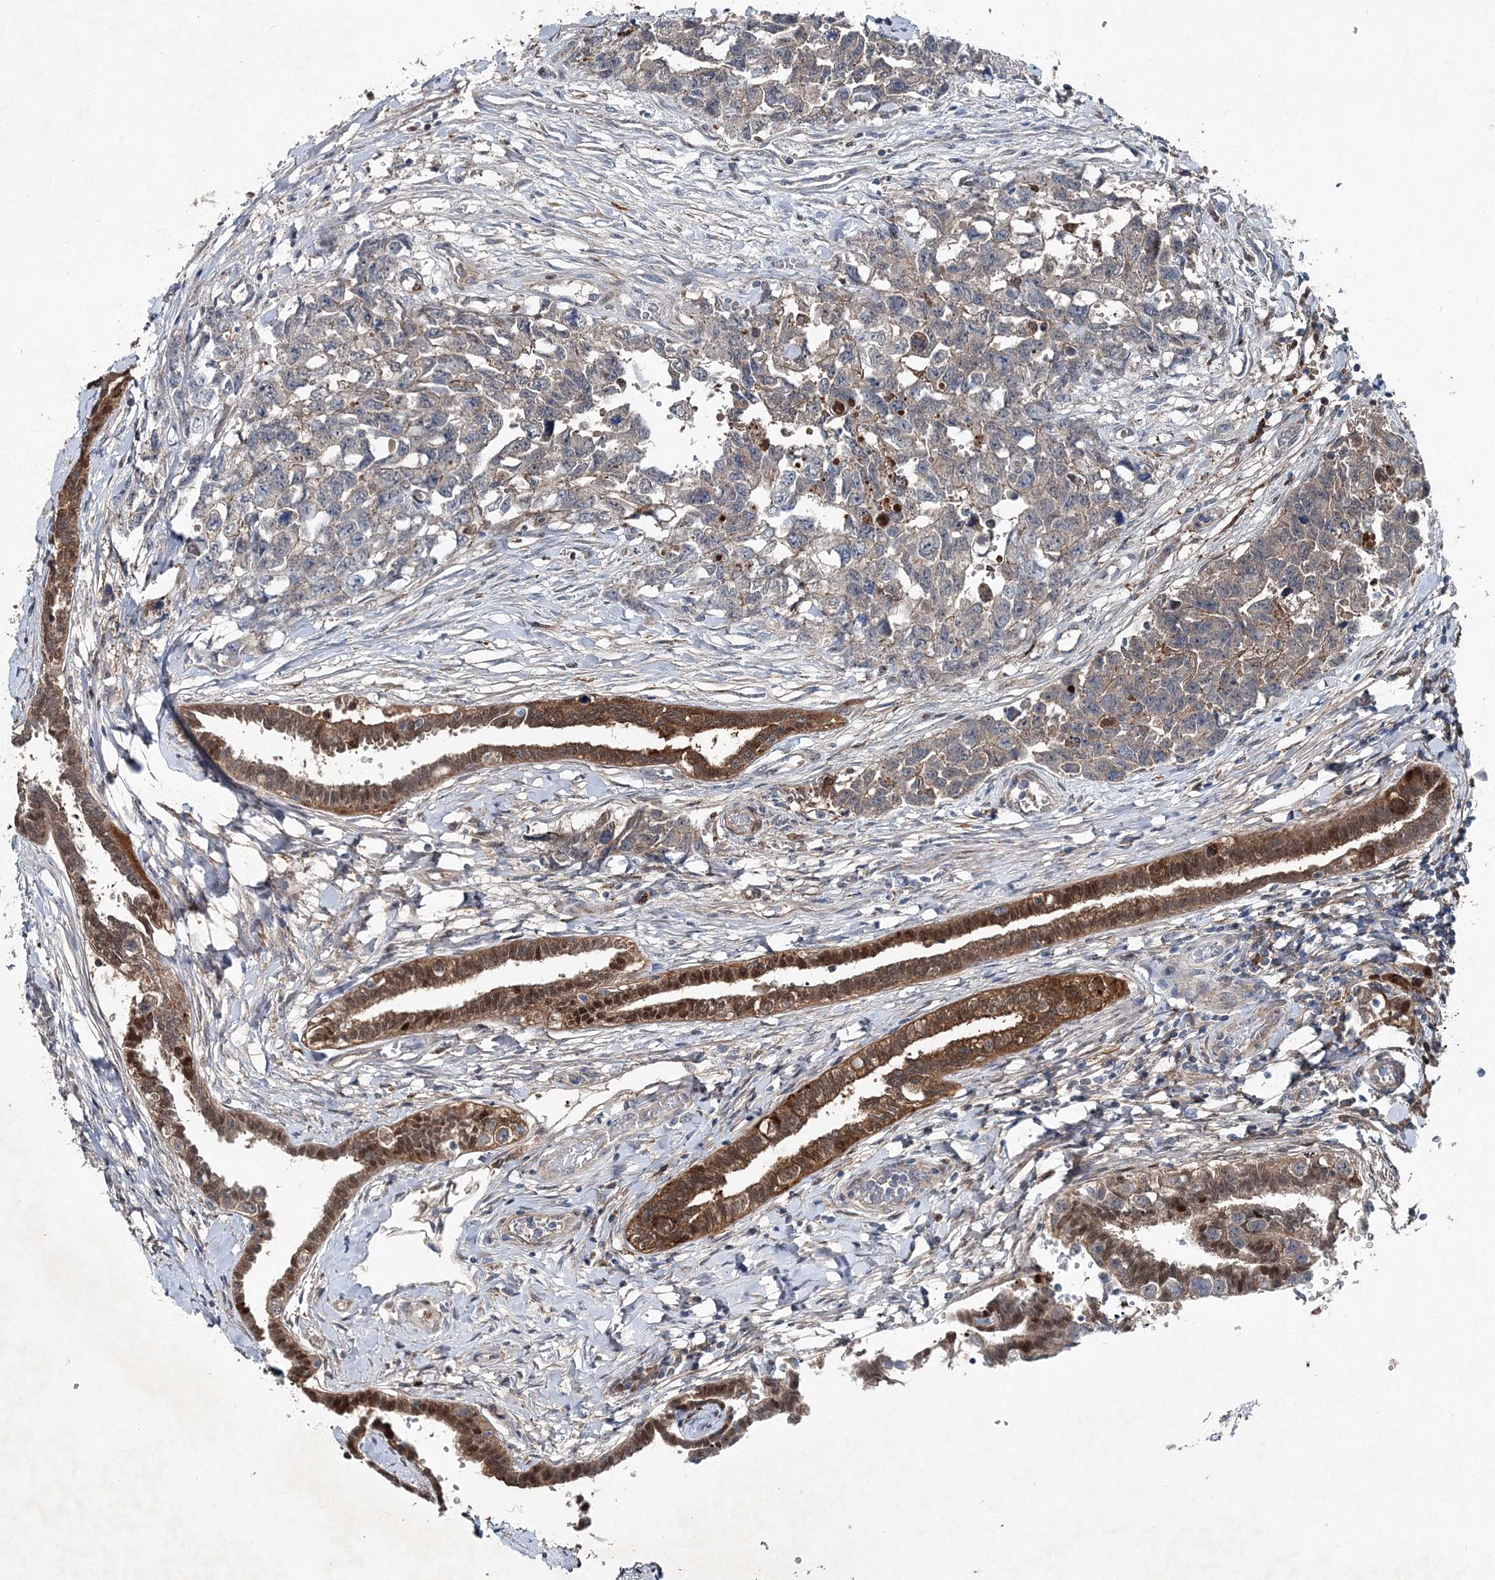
{"staining": {"intensity": "weak", "quantity": "<25%", "location": "cytoplasmic/membranous"}, "tissue": "testis cancer", "cell_type": "Tumor cells", "image_type": "cancer", "snomed": [{"axis": "morphology", "description": "Carcinoma, Embryonal, NOS"}, {"axis": "topography", "description": "Testis"}], "caption": "Immunohistochemistry (IHC) of human testis cancer (embryonal carcinoma) demonstrates no positivity in tumor cells.", "gene": "SPOPL", "patient": {"sex": "male", "age": 31}}